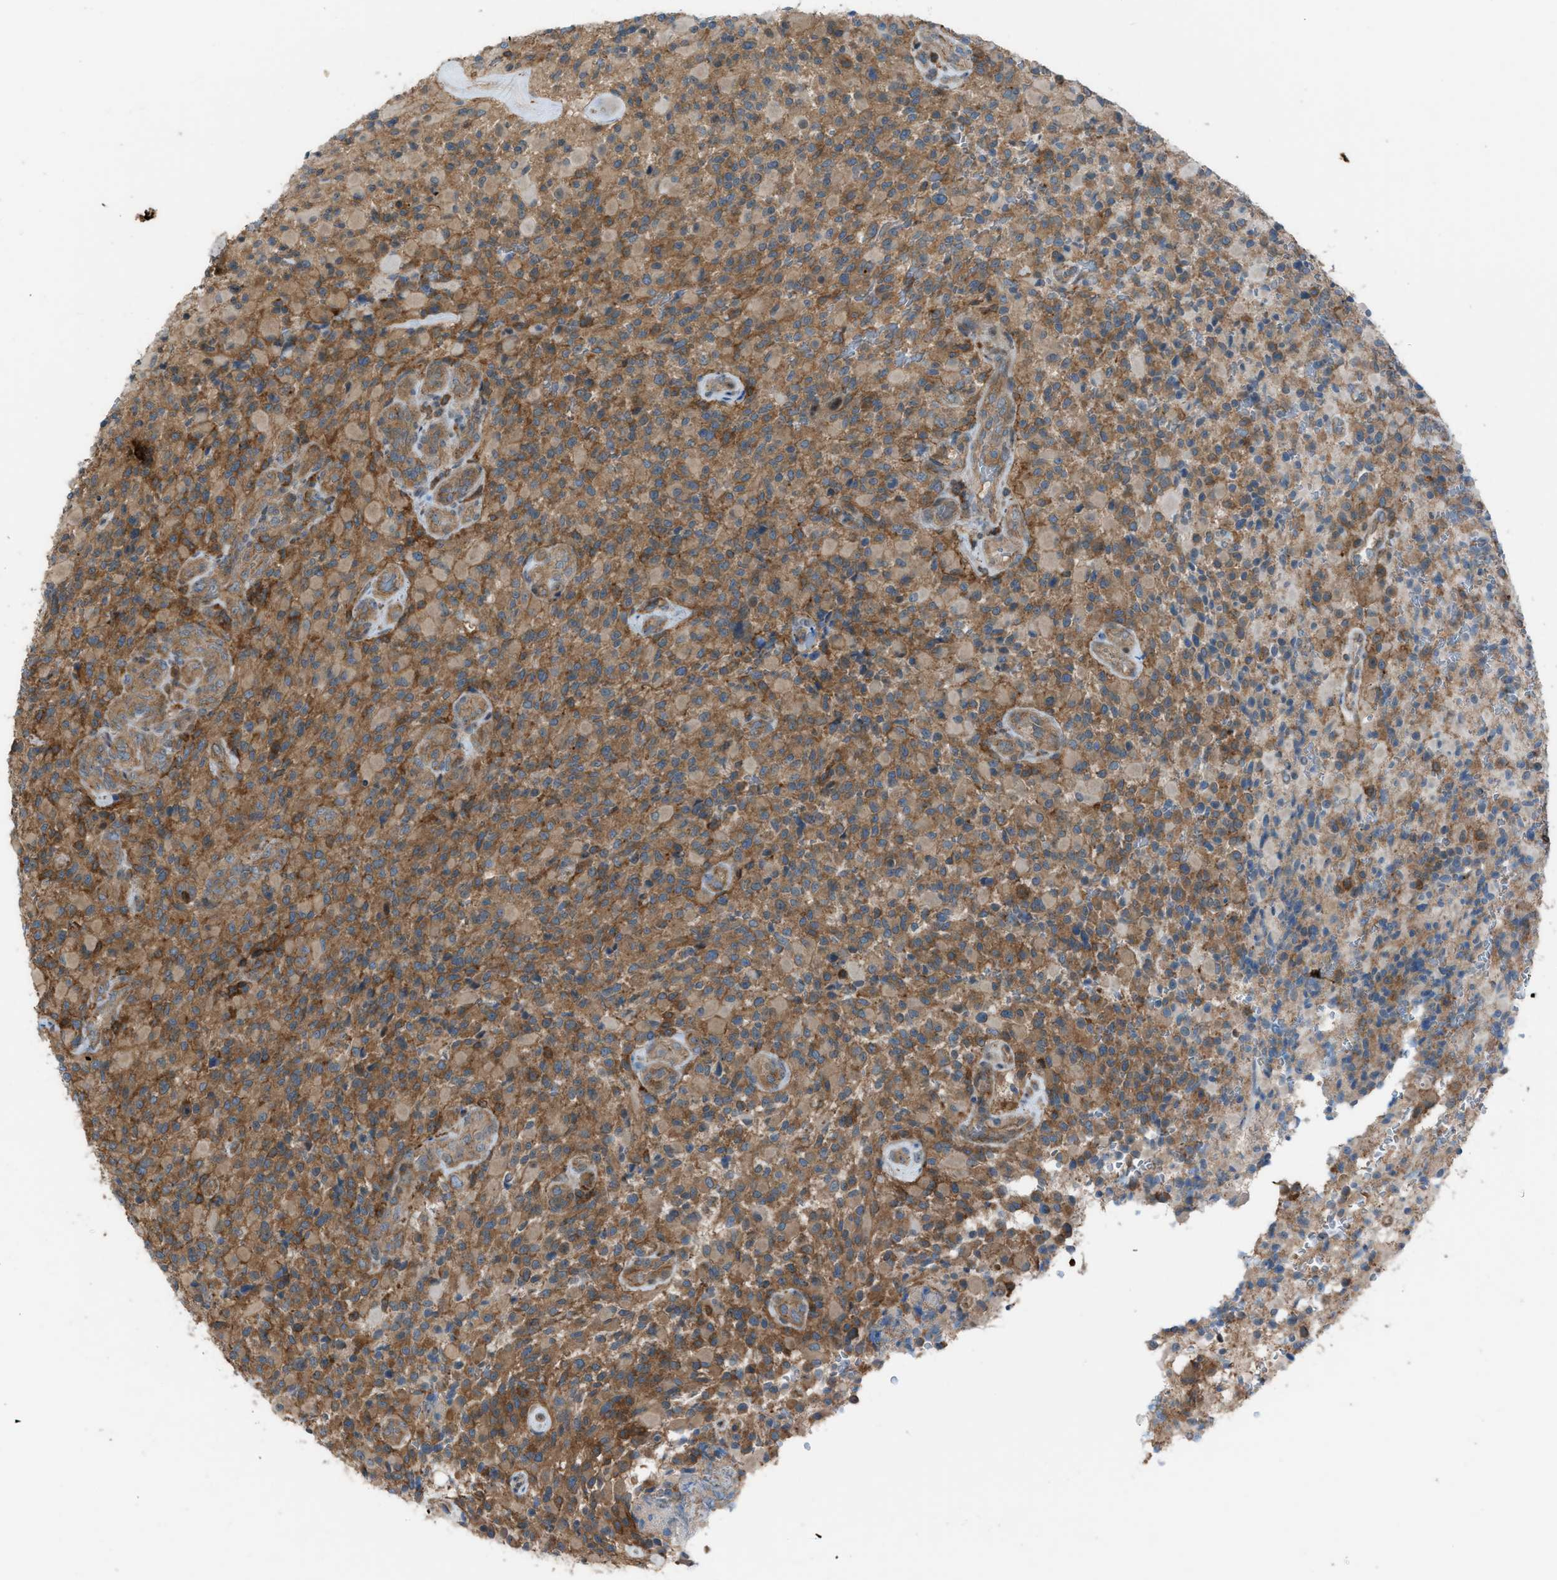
{"staining": {"intensity": "moderate", "quantity": ">75%", "location": "cytoplasmic/membranous"}, "tissue": "glioma", "cell_type": "Tumor cells", "image_type": "cancer", "snomed": [{"axis": "morphology", "description": "Glioma, malignant, High grade"}, {"axis": "topography", "description": "Brain"}], "caption": "The immunohistochemical stain labels moderate cytoplasmic/membranous staining in tumor cells of high-grade glioma (malignant) tissue.", "gene": "DYRK1A", "patient": {"sex": "male", "age": 71}}